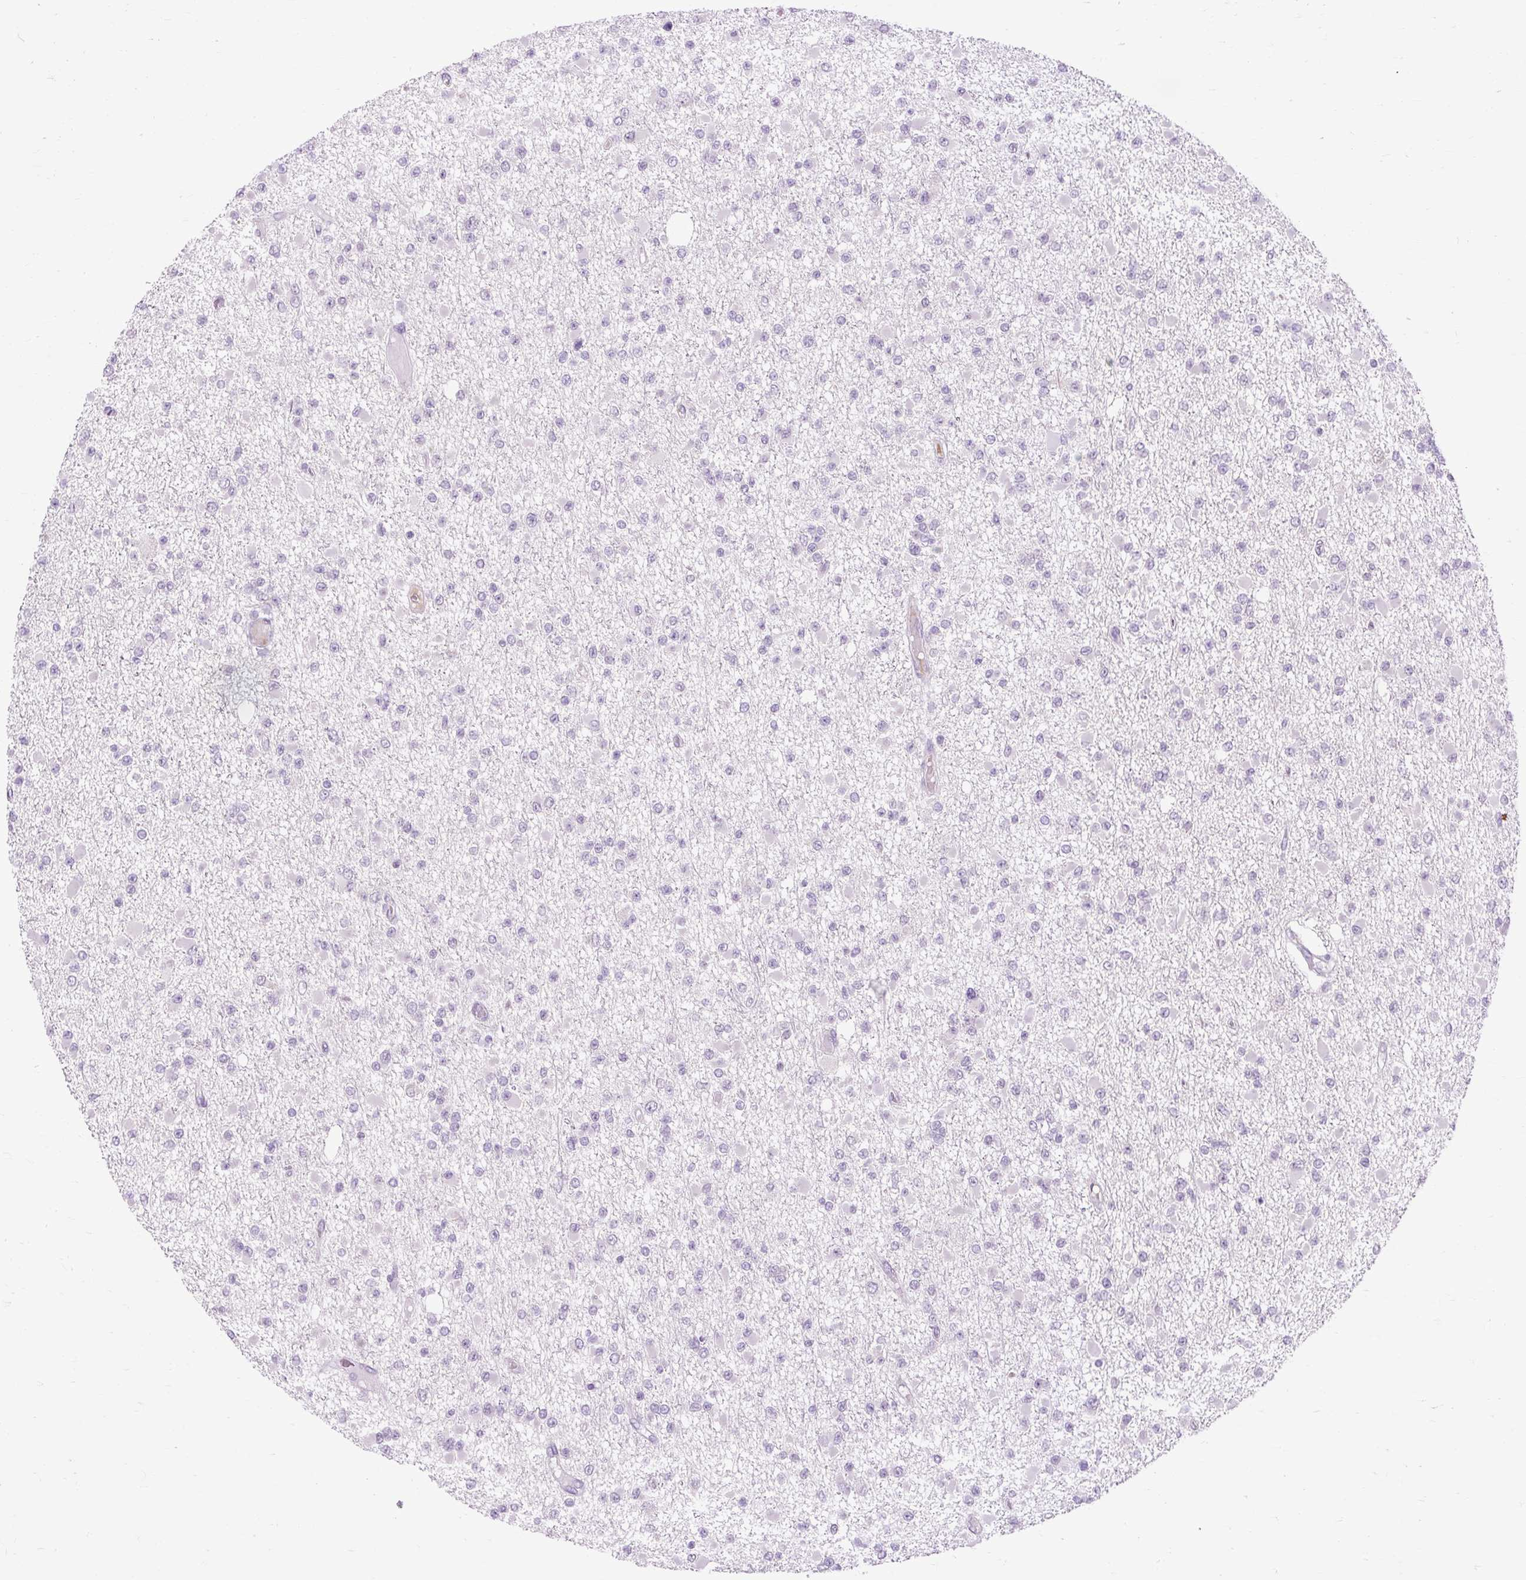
{"staining": {"intensity": "negative", "quantity": "none", "location": "none"}, "tissue": "glioma", "cell_type": "Tumor cells", "image_type": "cancer", "snomed": [{"axis": "morphology", "description": "Glioma, malignant, Low grade"}, {"axis": "topography", "description": "Brain"}], "caption": "Tumor cells are negative for protein expression in human glioma.", "gene": "ARRDC2", "patient": {"sex": "female", "age": 22}}